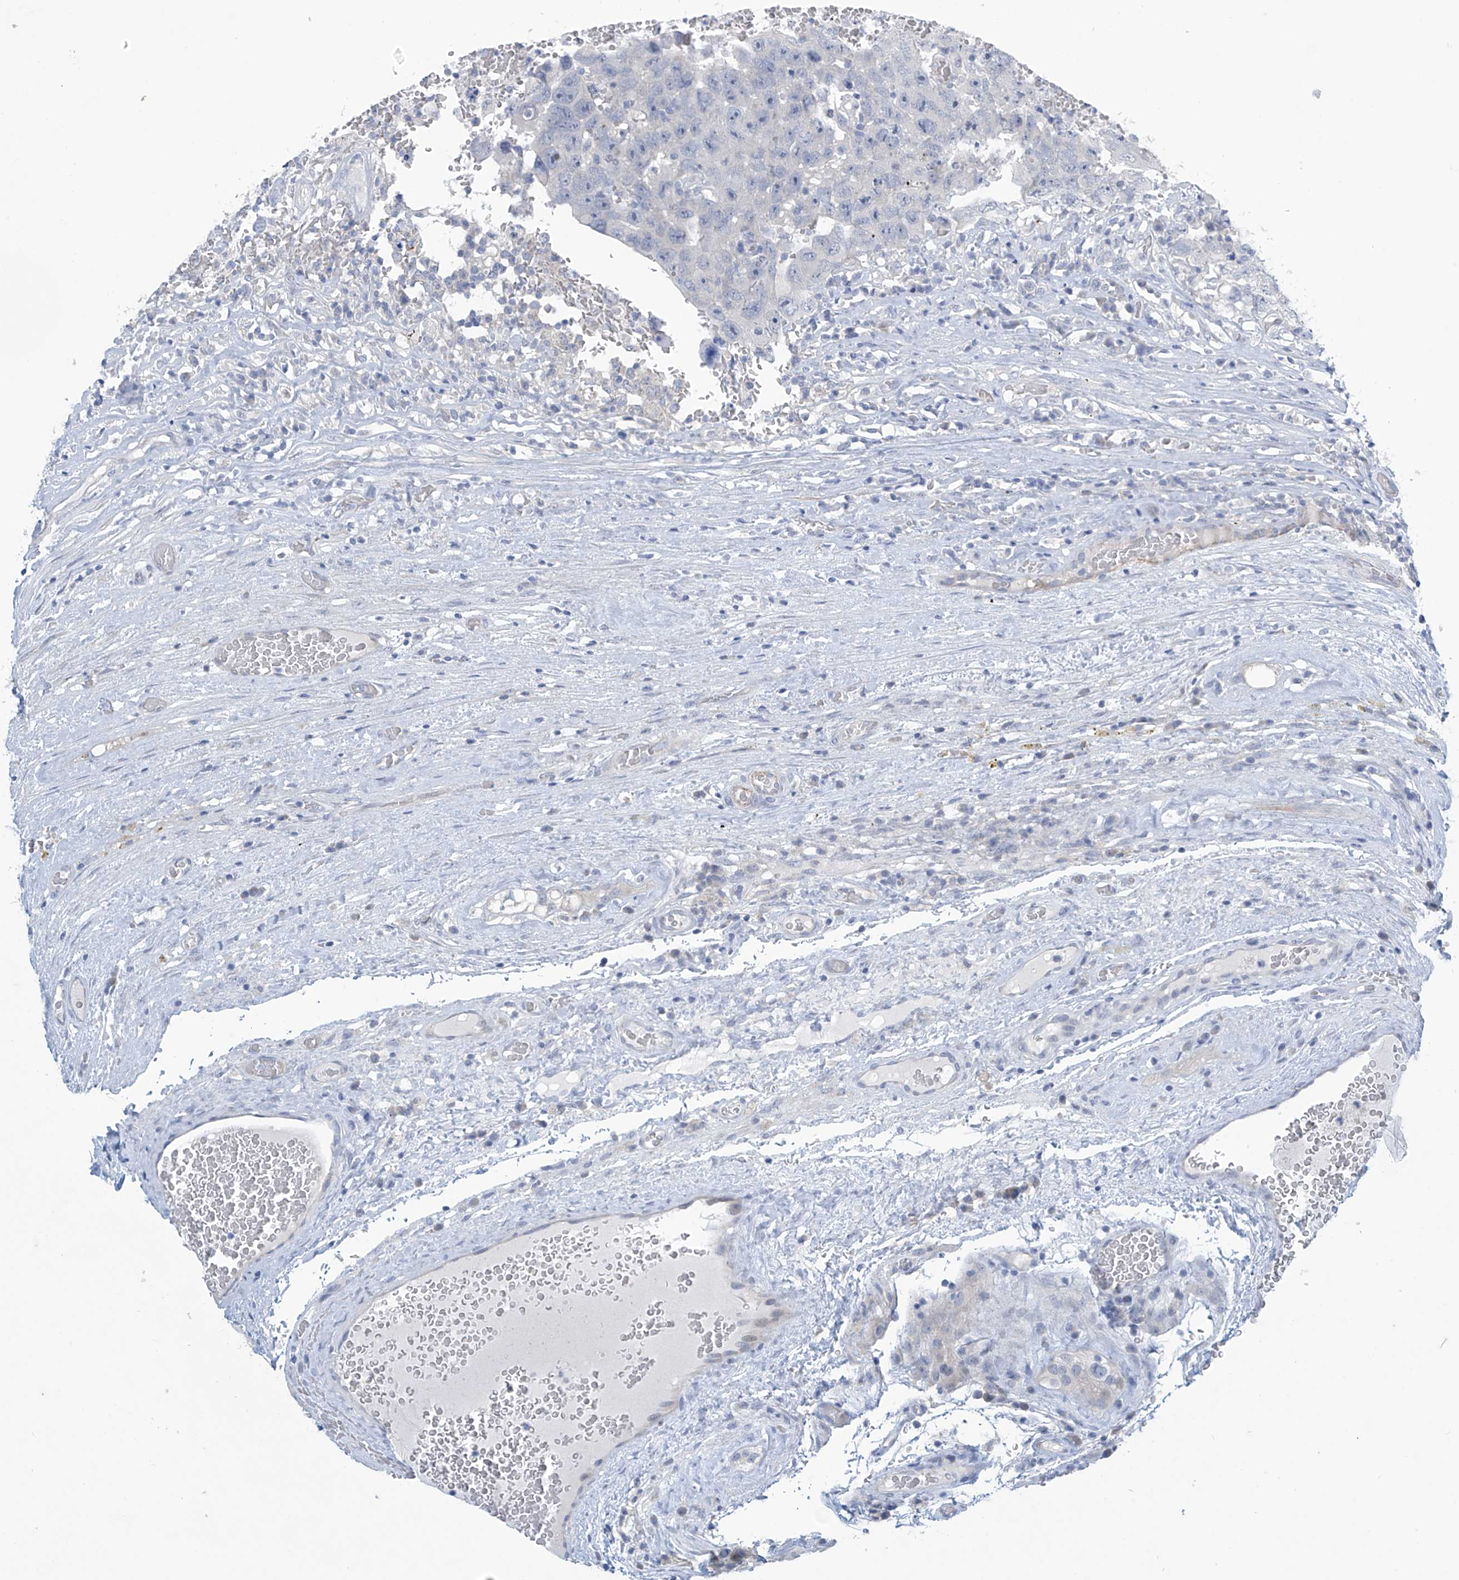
{"staining": {"intensity": "negative", "quantity": "none", "location": "none"}, "tissue": "testis cancer", "cell_type": "Tumor cells", "image_type": "cancer", "snomed": [{"axis": "morphology", "description": "Carcinoma, Embryonal, NOS"}, {"axis": "topography", "description": "Testis"}], "caption": "High power microscopy micrograph of an immunohistochemistry image of testis cancer, revealing no significant expression in tumor cells. Brightfield microscopy of immunohistochemistry (IHC) stained with DAB (3,3'-diaminobenzidine) (brown) and hematoxylin (blue), captured at high magnification.", "gene": "SLC35A5", "patient": {"sex": "male", "age": 26}}